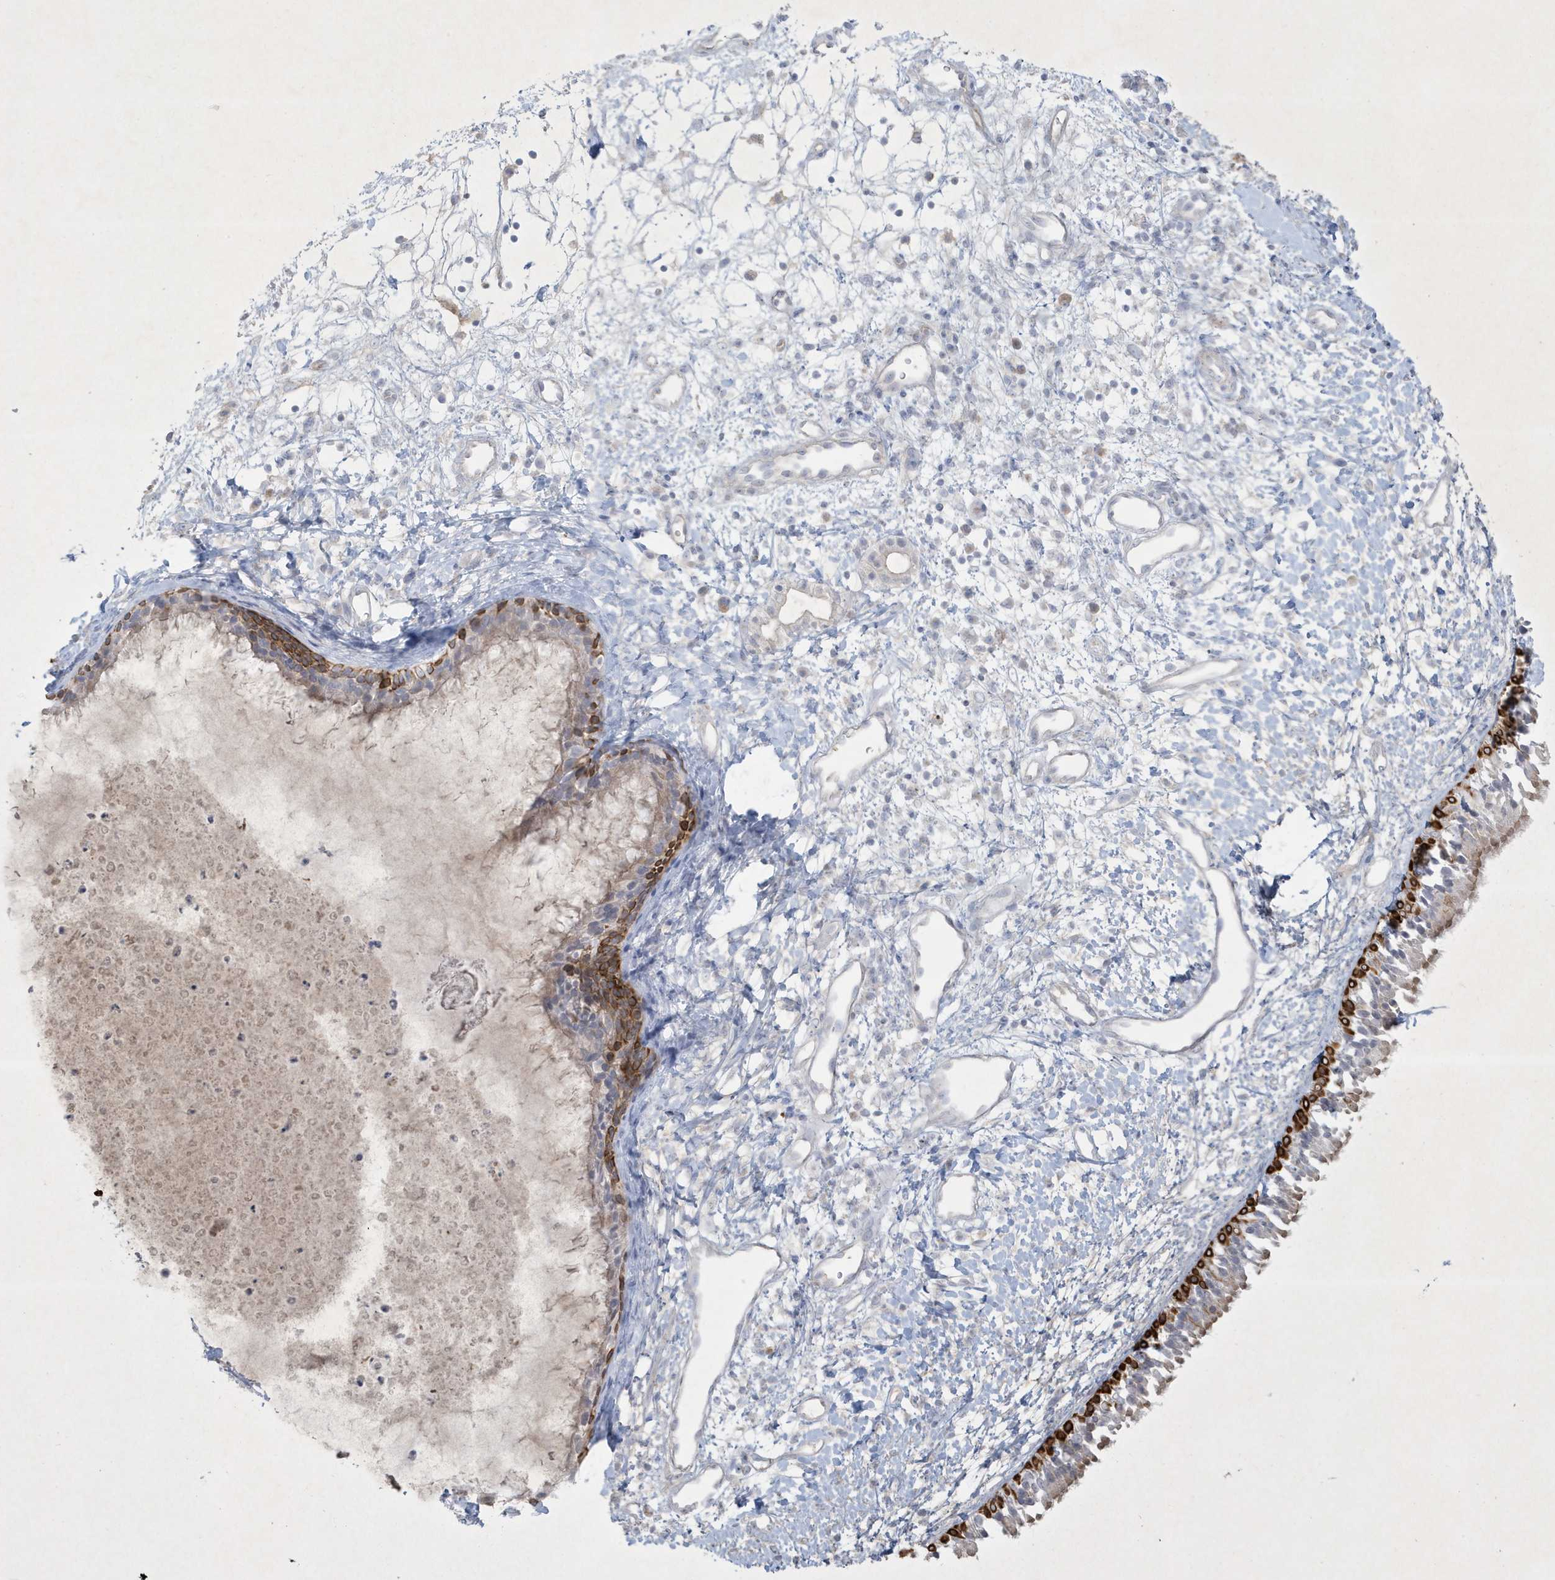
{"staining": {"intensity": "strong", "quantity": "<25%", "location": "cytoplasmic/membranous"}, "tissue": "nasopharynx", "cell_type": "Respiratory epithelial cells", "image_type": "normal", "snomed": [{"axis": "morphology", "description": "Normal tissue, NOS"}, {"axis": "topography", "description": "Nasopharynx"}], "caption": "Protein staining of benign nasopharynx demonstrates strong cytoplasmic/membranous staining in approximately <25% of respiratory epithelial cells.", "gene": "CCDC24", "patient": {"sex": "male", "age": 22}}